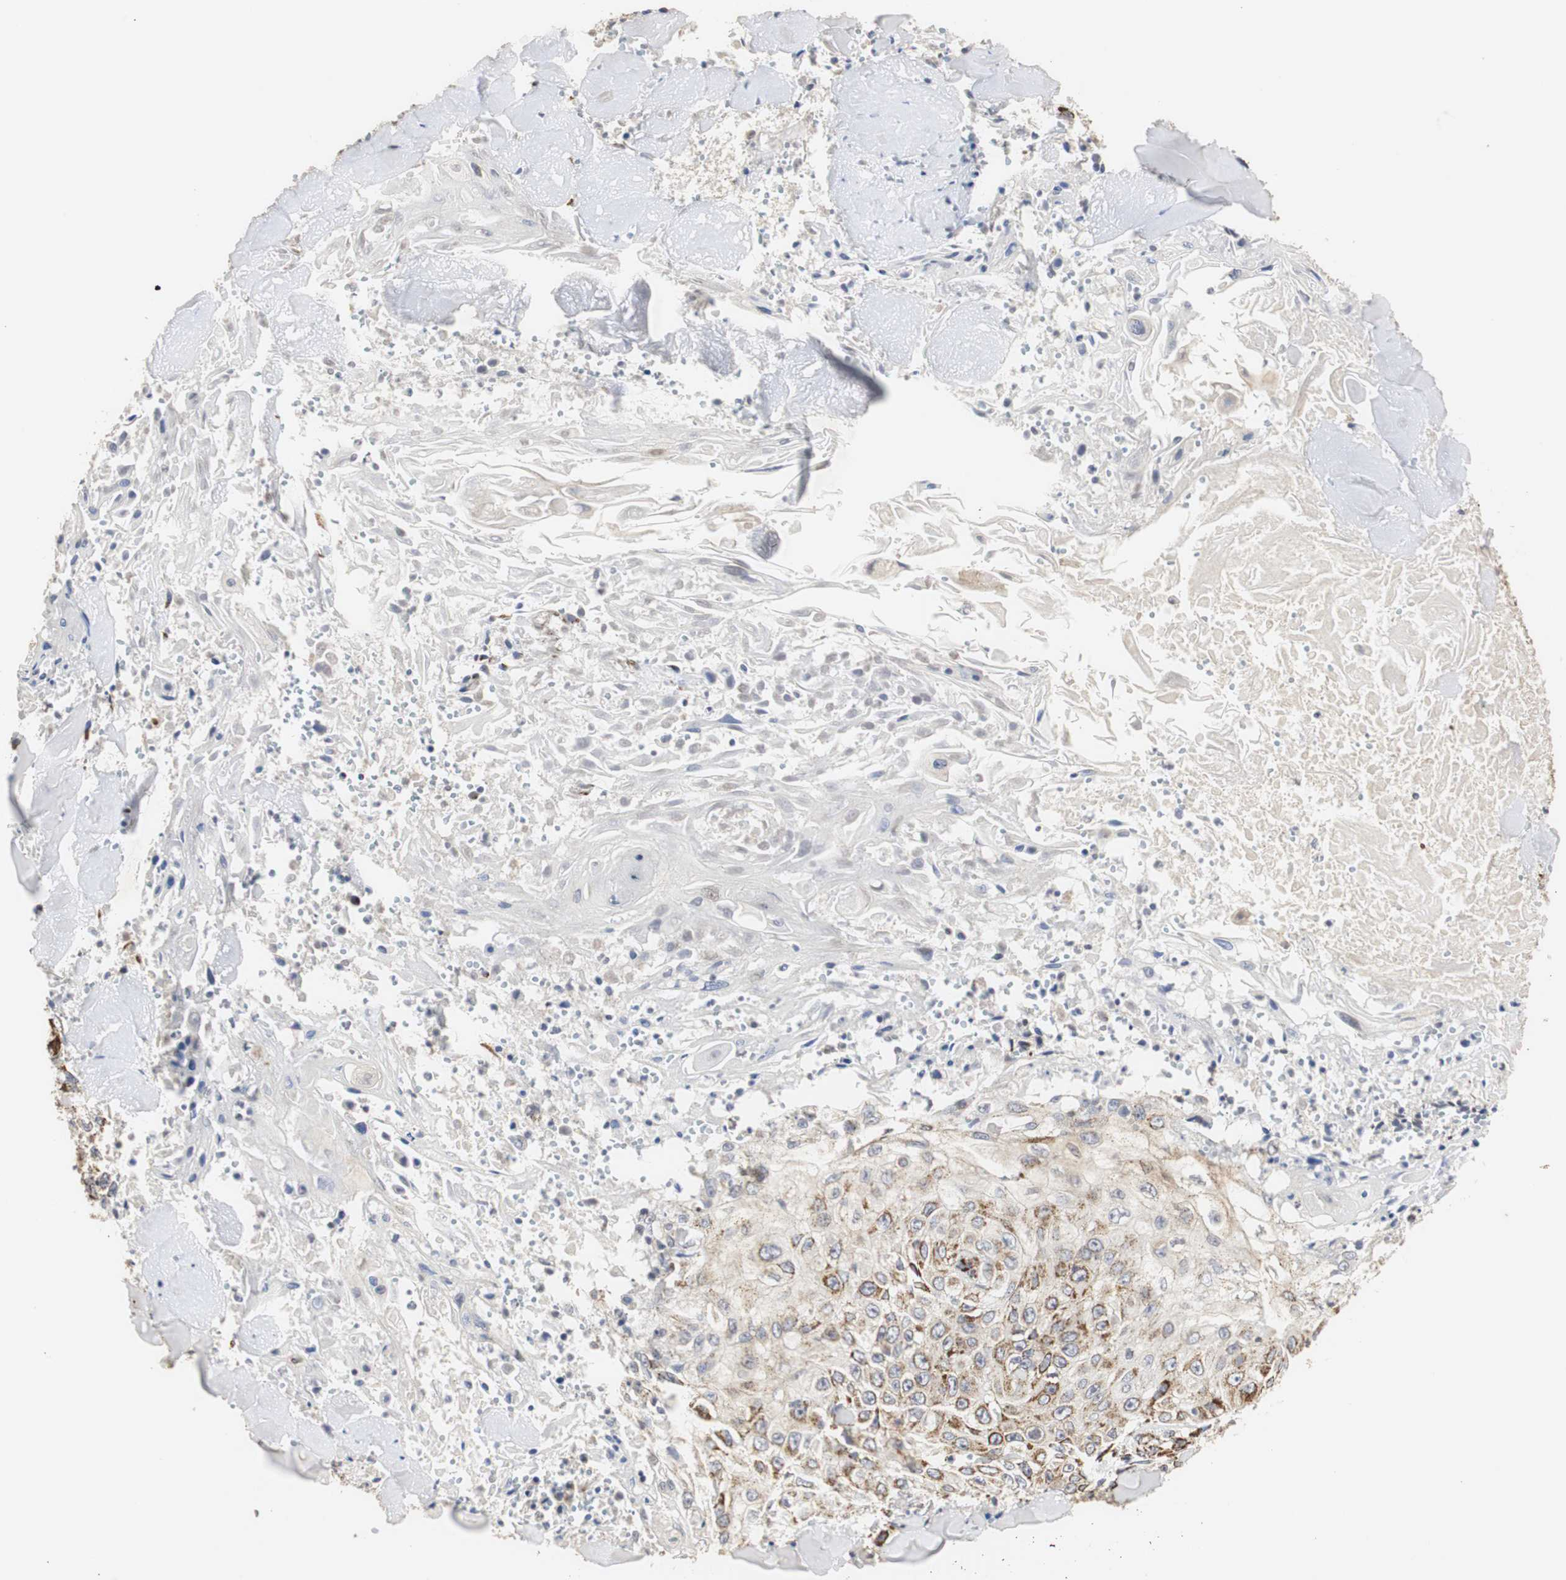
{"staining": {"intensity": "strong", "quantity": ">75%", "location": "cytoplasmic/membranous"}, "tissue": "skin cancer", "cell_type": "Tumor cells", "image_type": "cancer", "snomed": [{"axis": "morphology", "description": "Squamous cell carcinoma, NOS"}, {"axis": "topography", "description": "Skin"}], "caption": "Immunohistochemistry (IHC) of human skin cancer (squamous cell carcinoma) displays high levels of strong cytoplasmic/membranous positivity in about >75% of tumor cells.", "gene": "HSD17B10", "patient": {"sex": "male", "age": 86}}